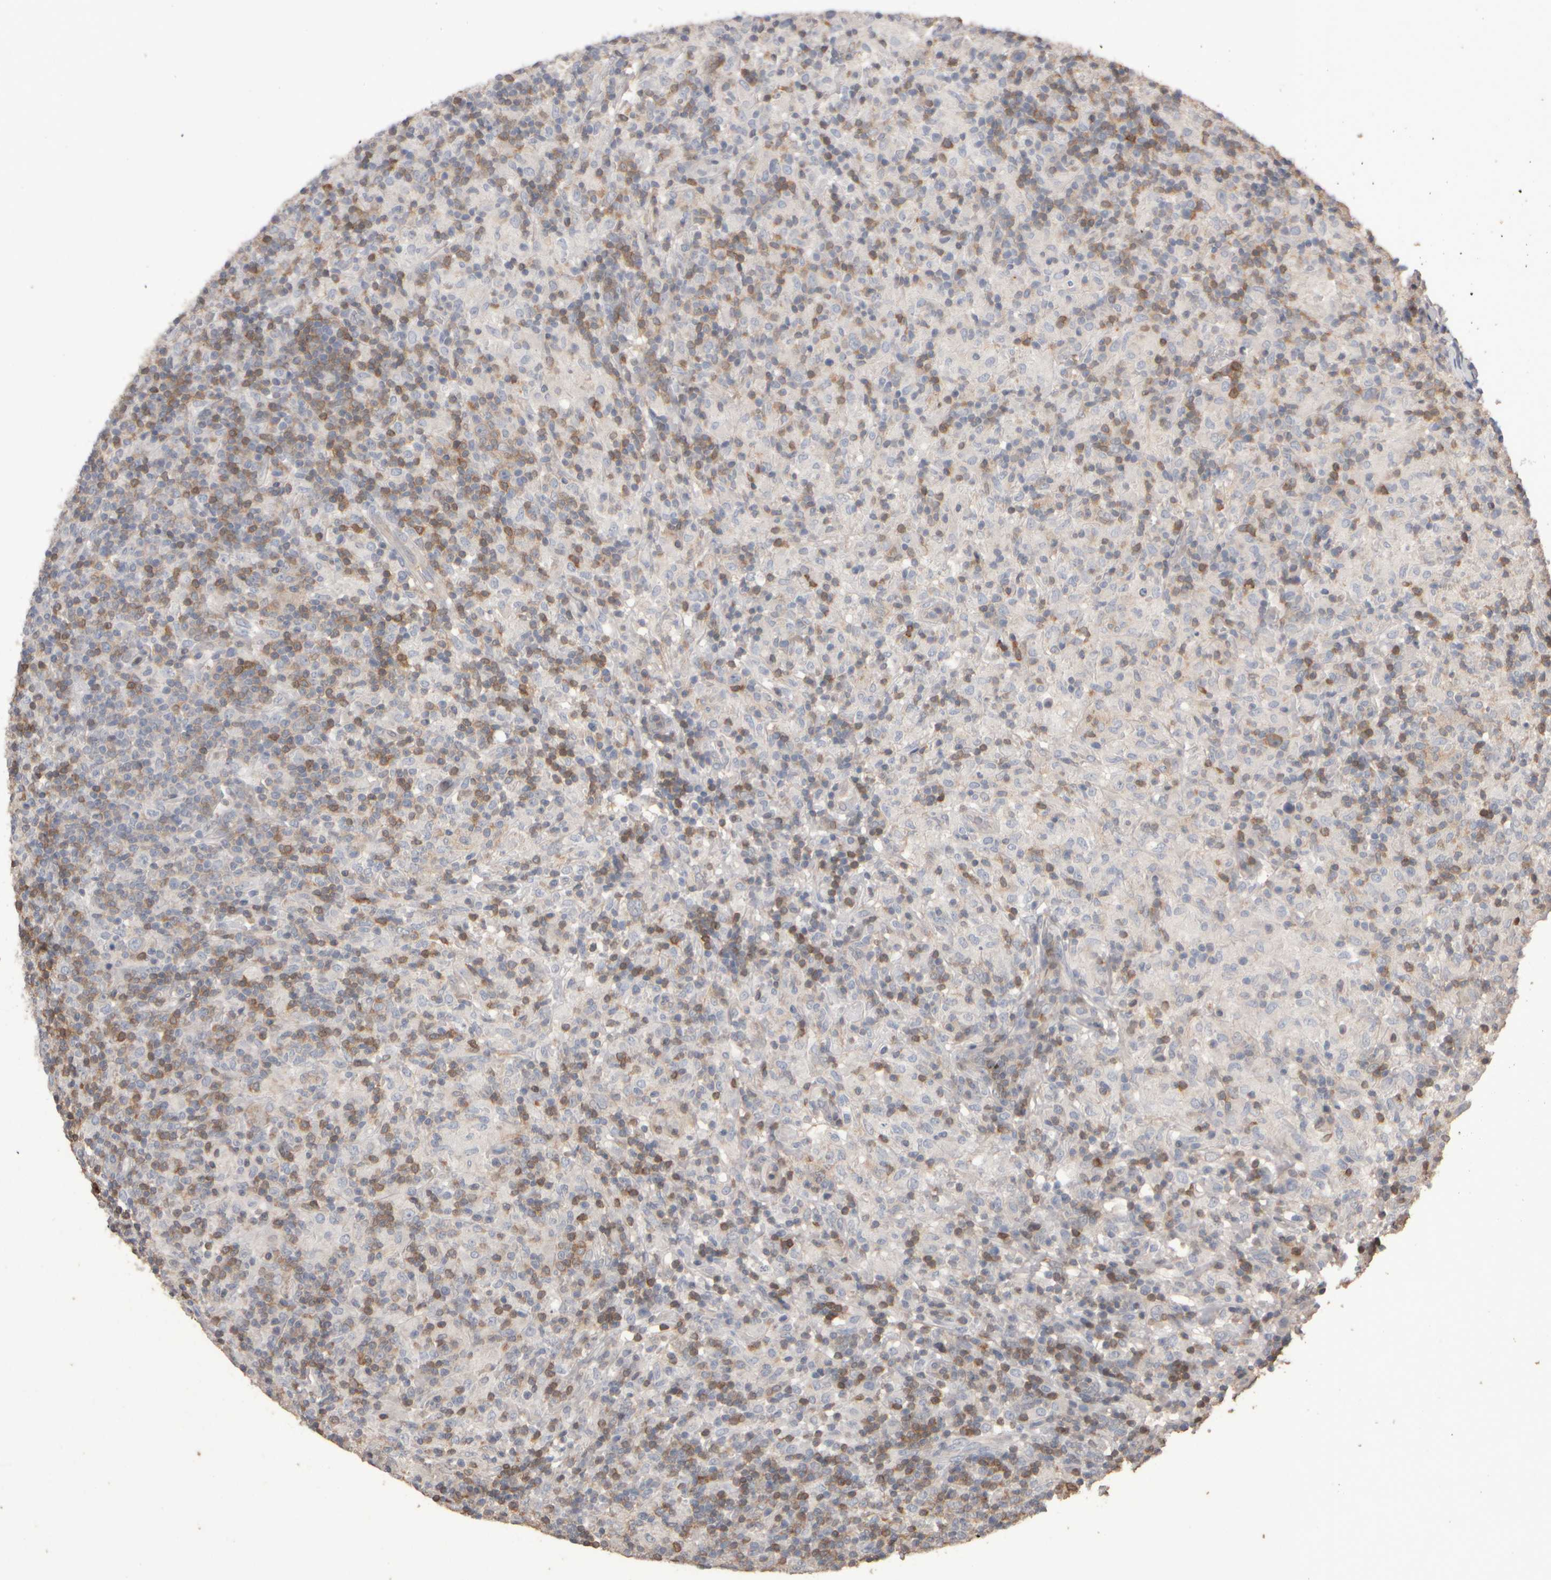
{"staining": {"intensity": "weak", "quantity": "<25%", "location": "cytoplasmic/membranous"}, "tissue": "lymphoma", "cell_type": "Tumor cells", "image_type": "cancer", "snomed": [{"axis": "morphology", "description": "Hodgkin's disease, NOS"}, {"axis": "topography", "description": "Lymph node"}], "caption": "Immunohistochemistry of Hodgkin's disease shows no staining in tumor cells.", "gene": "EPHX2", "patient": {"sex": "male", "age": 70}}